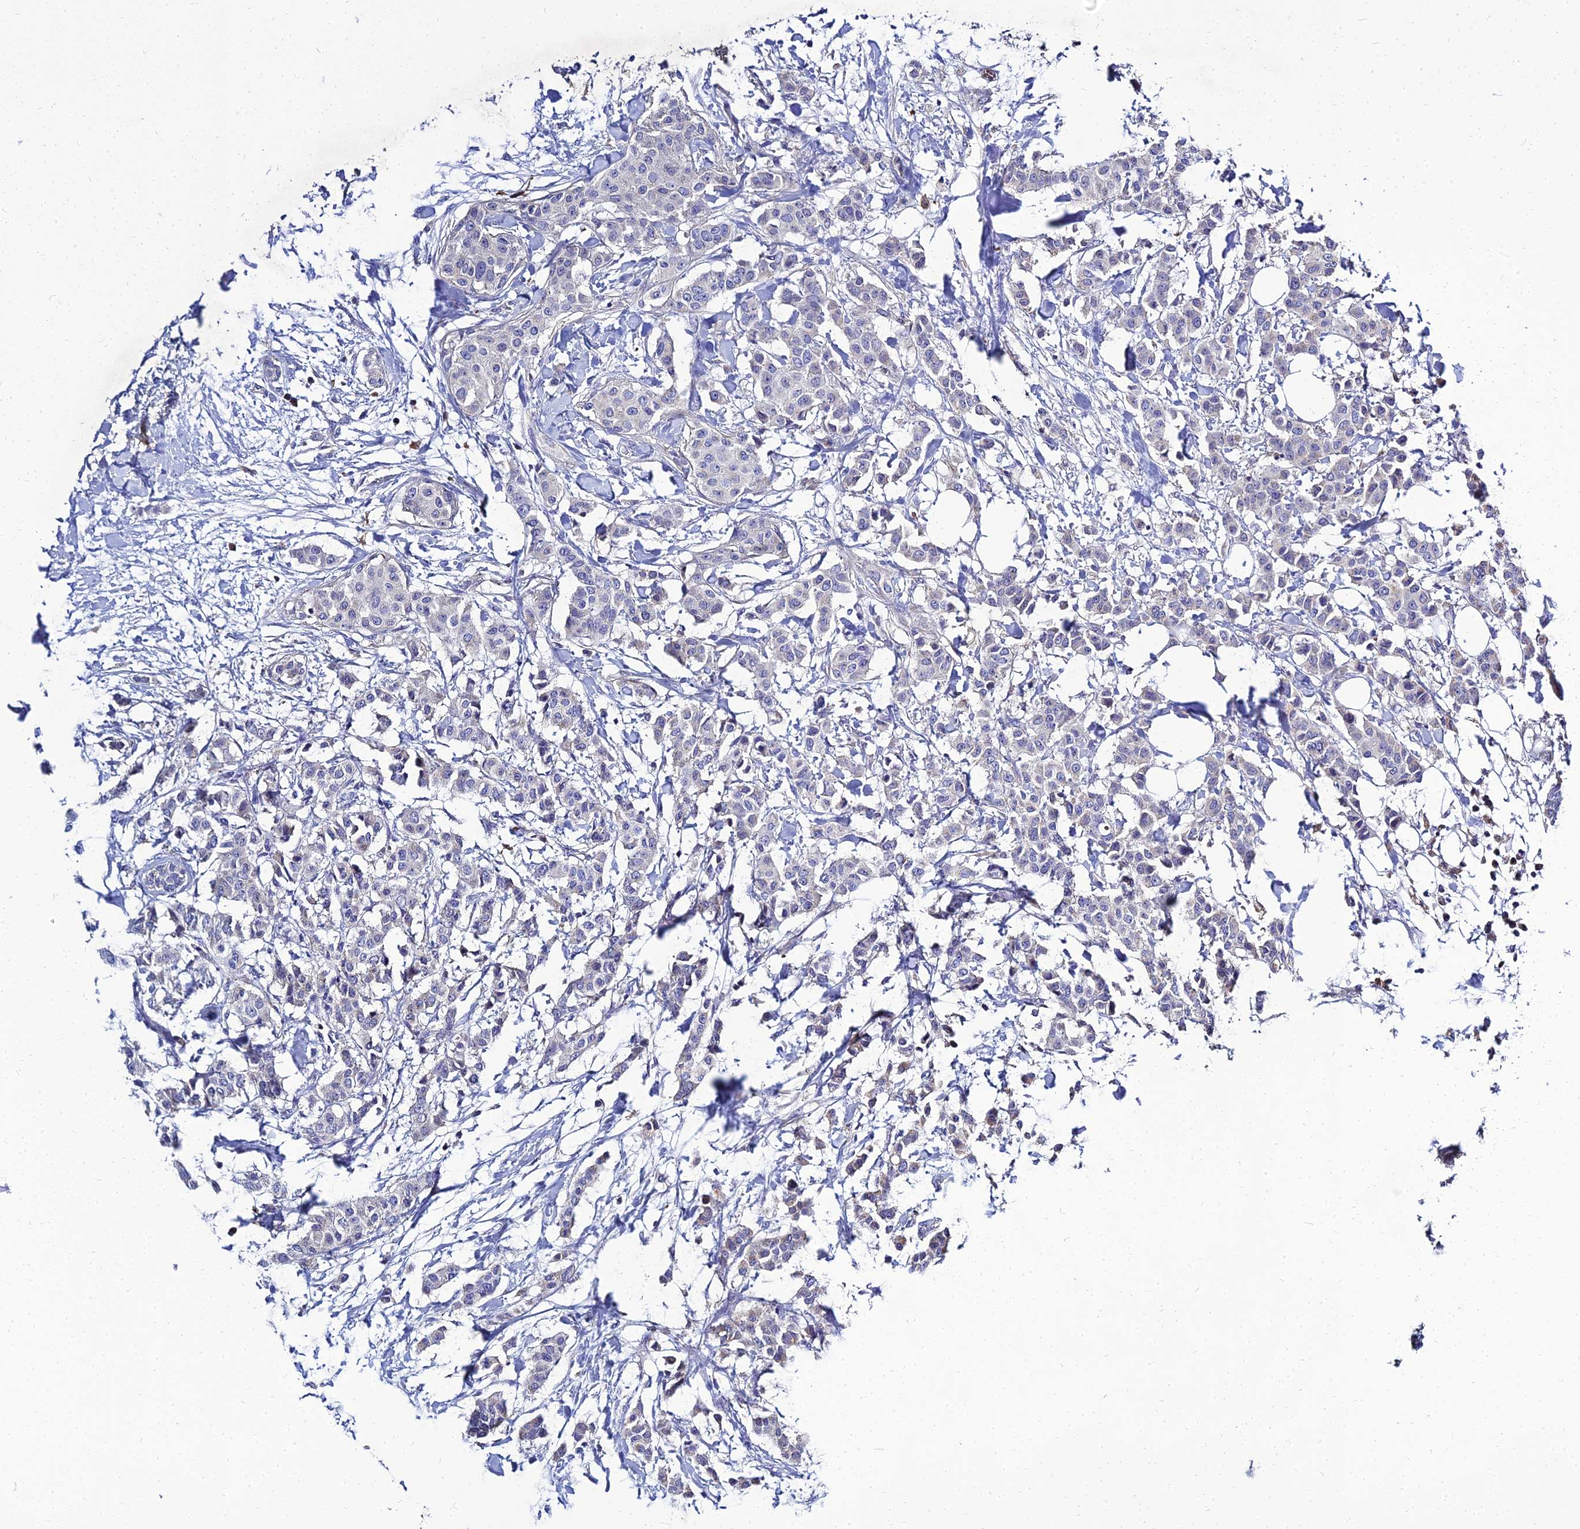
{"staining": {"intensity": "weak", "quantity": "<25%", "location": "cytoplasmic/membranous"}, "tissue": "breast cancer", "cell_type": "Tumor cells", "image_type": "cancer", "snomed": [{"axis": "morphology", "description": "Duct carcinoma"}, {"axis": "topography", "description": "Breast"}], "caption": "Breast cancer (invasive ductal carcinoma) was stained to show a protein in brown. There is no significant staining in tumor cells. (Brightfield microscopy of DAB (3,3'-diaminobenzidine) immunohistochemistry at high magnification).", "gene": "NPY", "patient": {"sex": "female", "age": 40}}